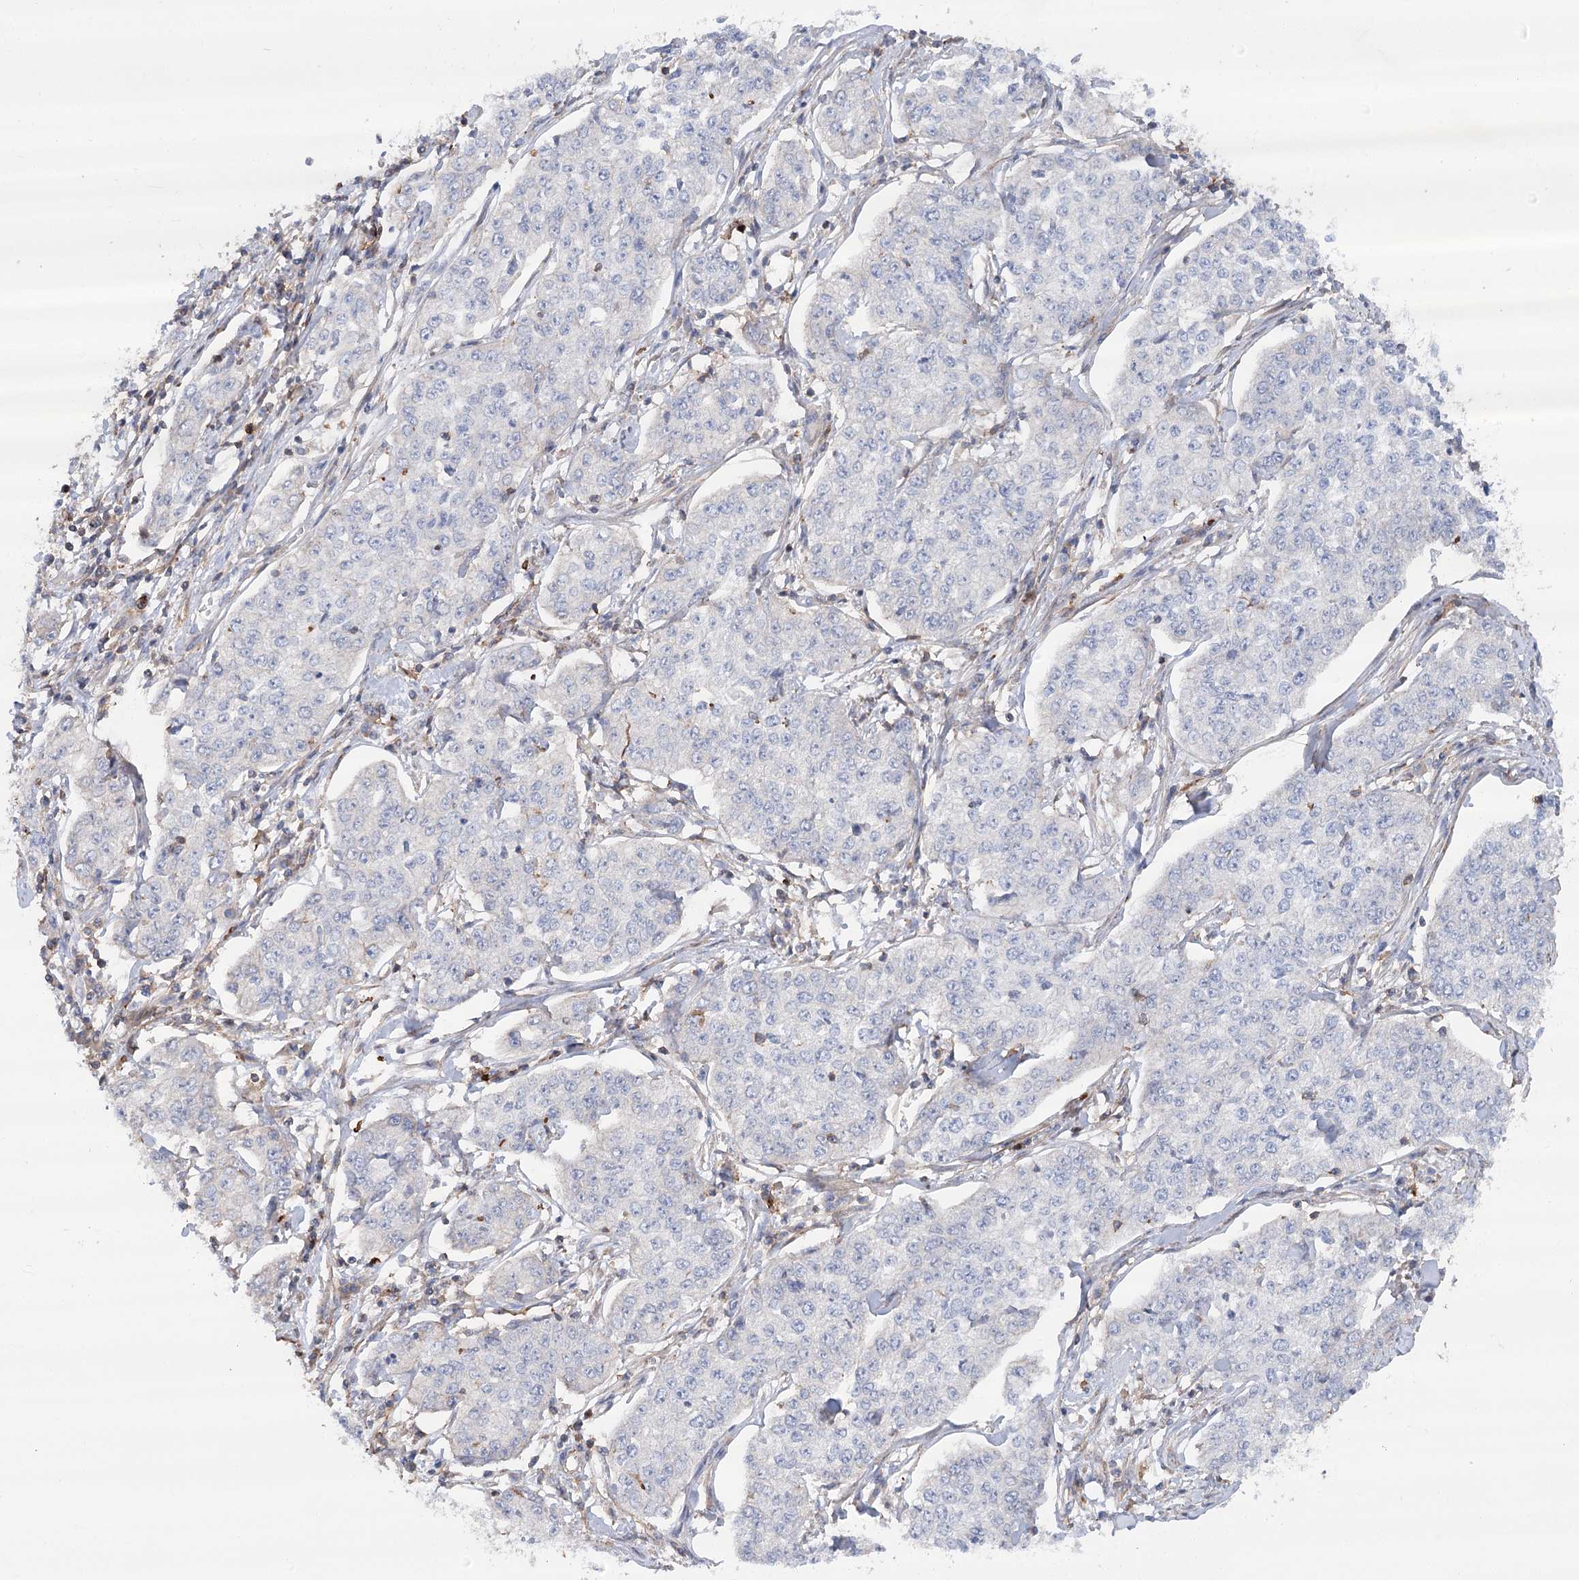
{"staining": {"intensity": "negative", "quantity": "none", "location": "none"}, "tissue": "cervical cancer", "cell_type": "Tumor cells", "image_type": "cancer", "snomed": [{"axis": "morphology", "description": "Squamous cell carcinoma, NOS"}, {"axis": "topography", "description": "Cervix"}], "caption": "A histopathology image of human cervical cancer is negative for staining in tumor cells.", "gene": "LARP1B", "patient": {"sex": "female", "age": 35}}